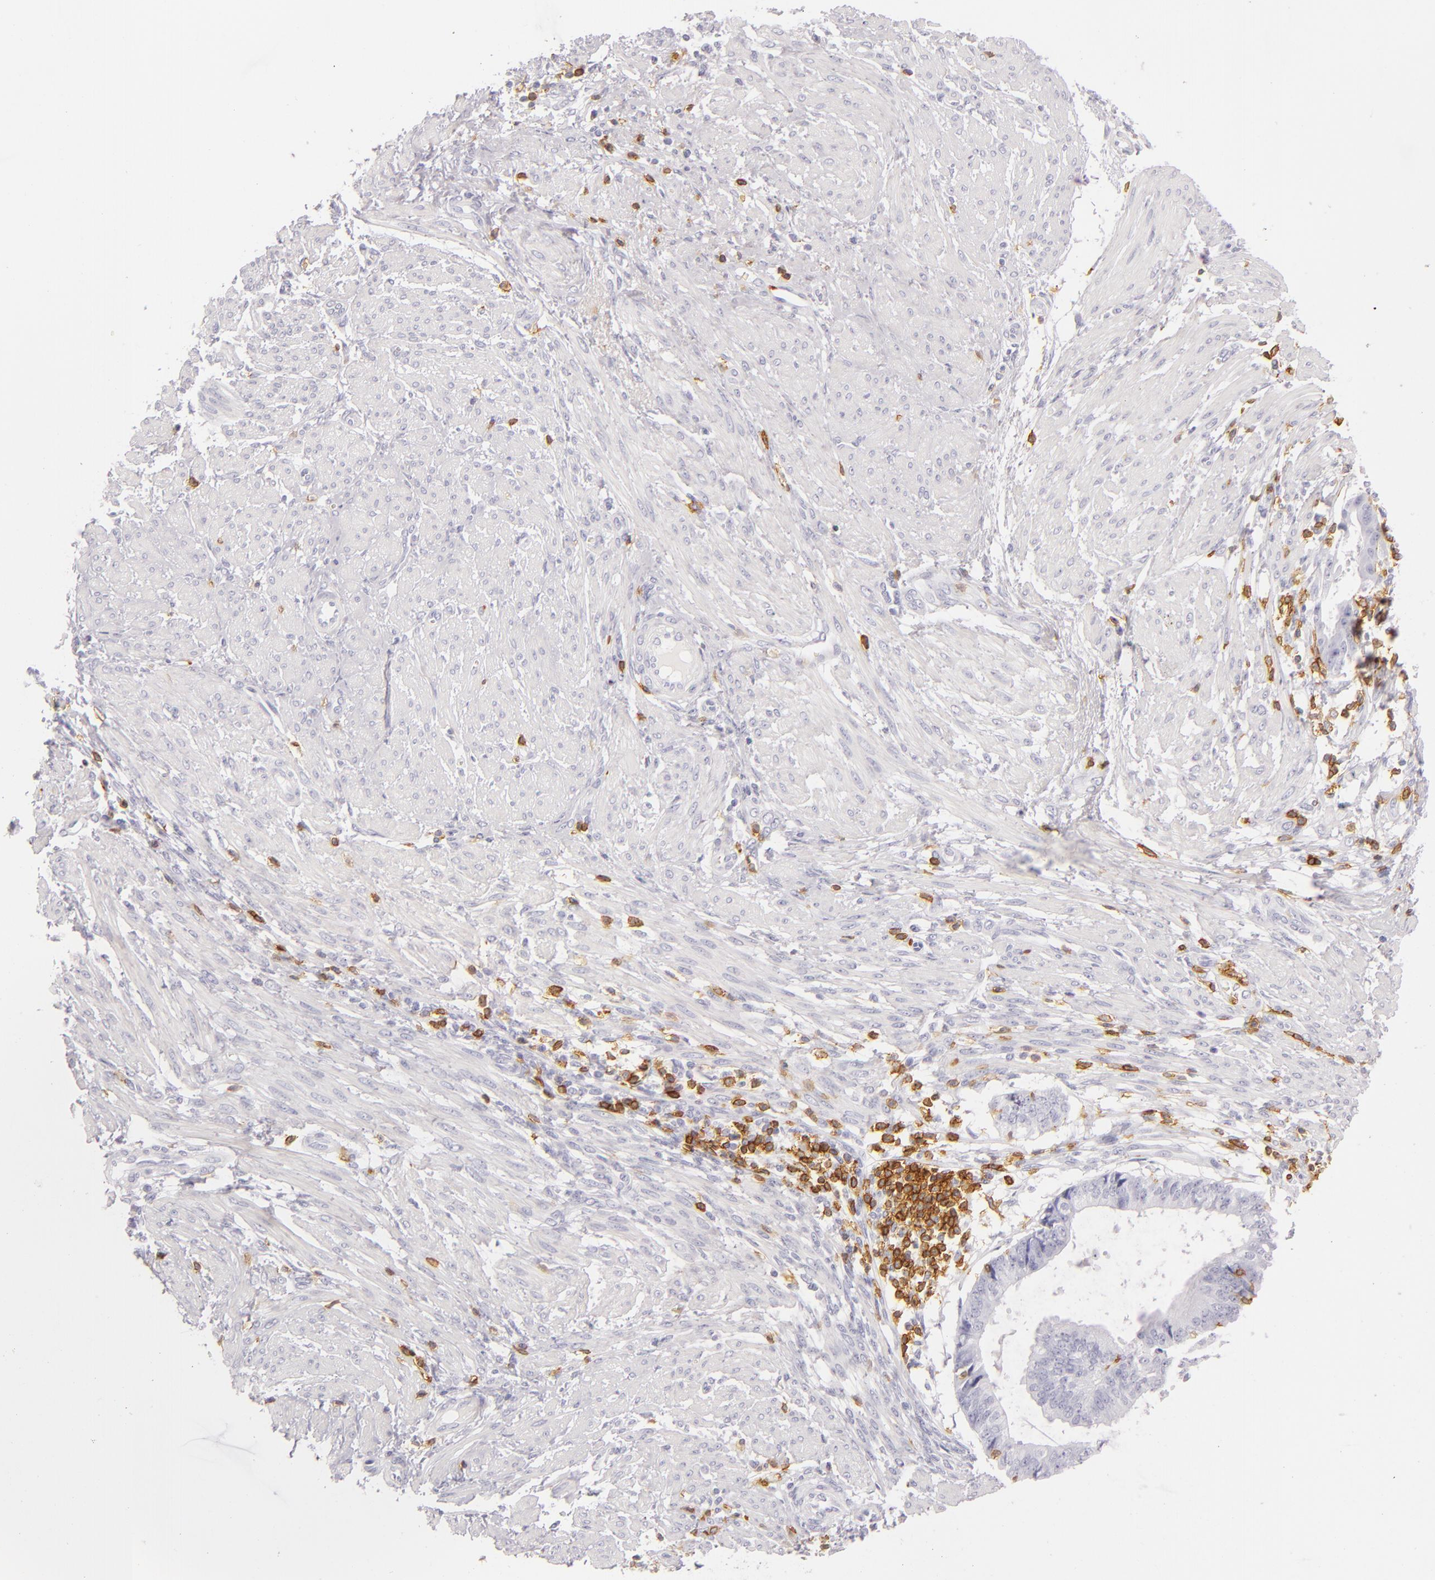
{"staining": {"intensity": "negative", "quantity": "none", "location": "none"}, "tissue": "endometrial cancer", "cell_type": "Tumor cells", "image_type": "cancer", "snomed": [{"axis": "morphology", "description": "Adenocarcinoma, NOS"}, {"axis": "topography", "description": "Endometrium"}], "caption": "This is an immunohistochemistry (IHC) micrograph of human endometrial cancer. There is no expression in tumor cells.", "gene": "LAT", "patient": {"sex": "female", "age": 63}}